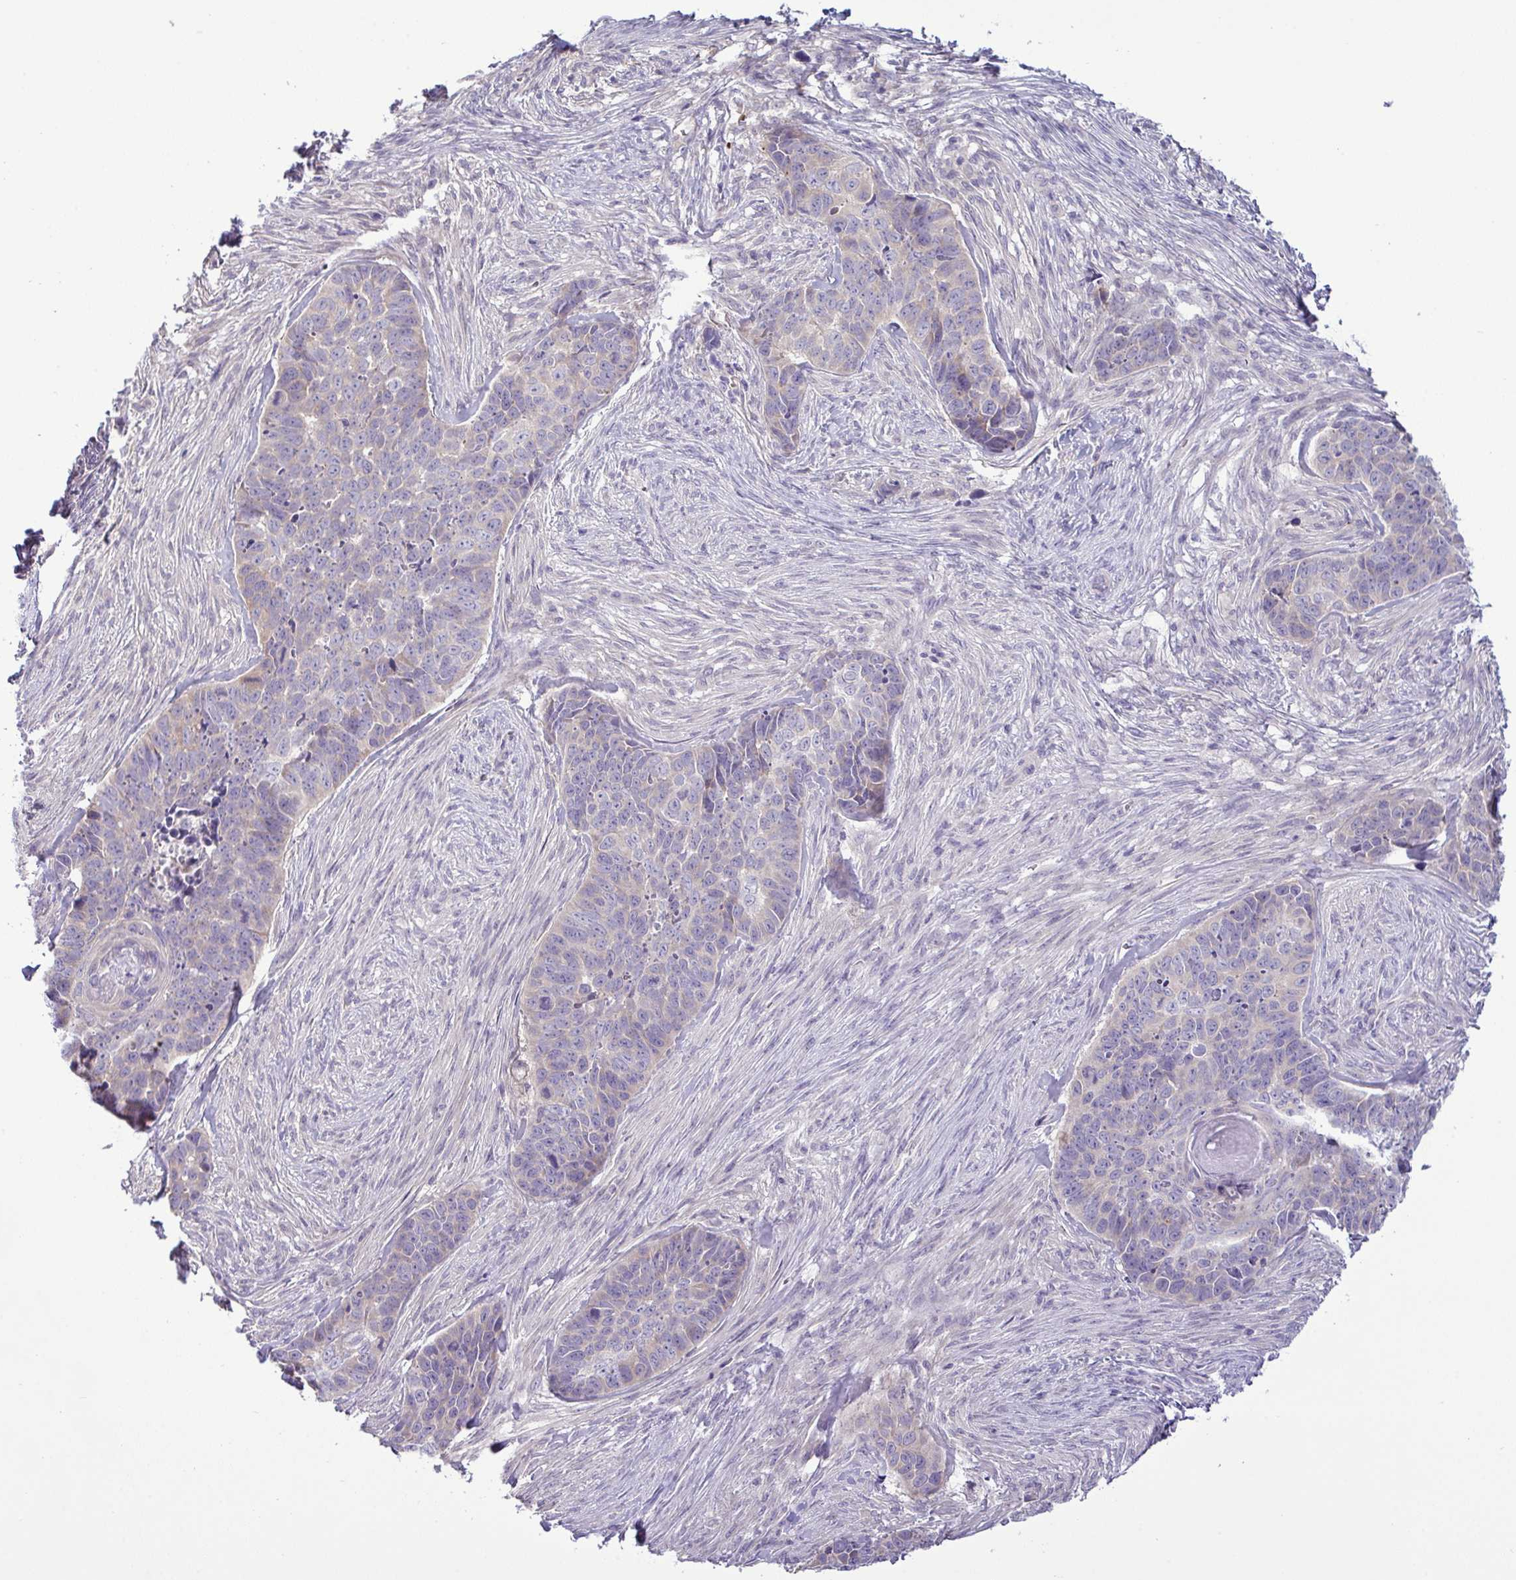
{"staining": {"intensity": "negative", "quantity": "none", "location": "none"}, "tissue": "skin cancer", "cell_type": "Tumor cells", "image_type": "cancer", "snomed": [{"axis": "morphology", "description": "Basal cell carcinoma"}, {"axis": "topography", "description": "Skin"}], "caption": "Tumor cells show no significant positivity in skin cancer. Nuclei are stained in blue.", "gene": "SYNPO2L", "patient": {"sex": "female", "age": 82}}